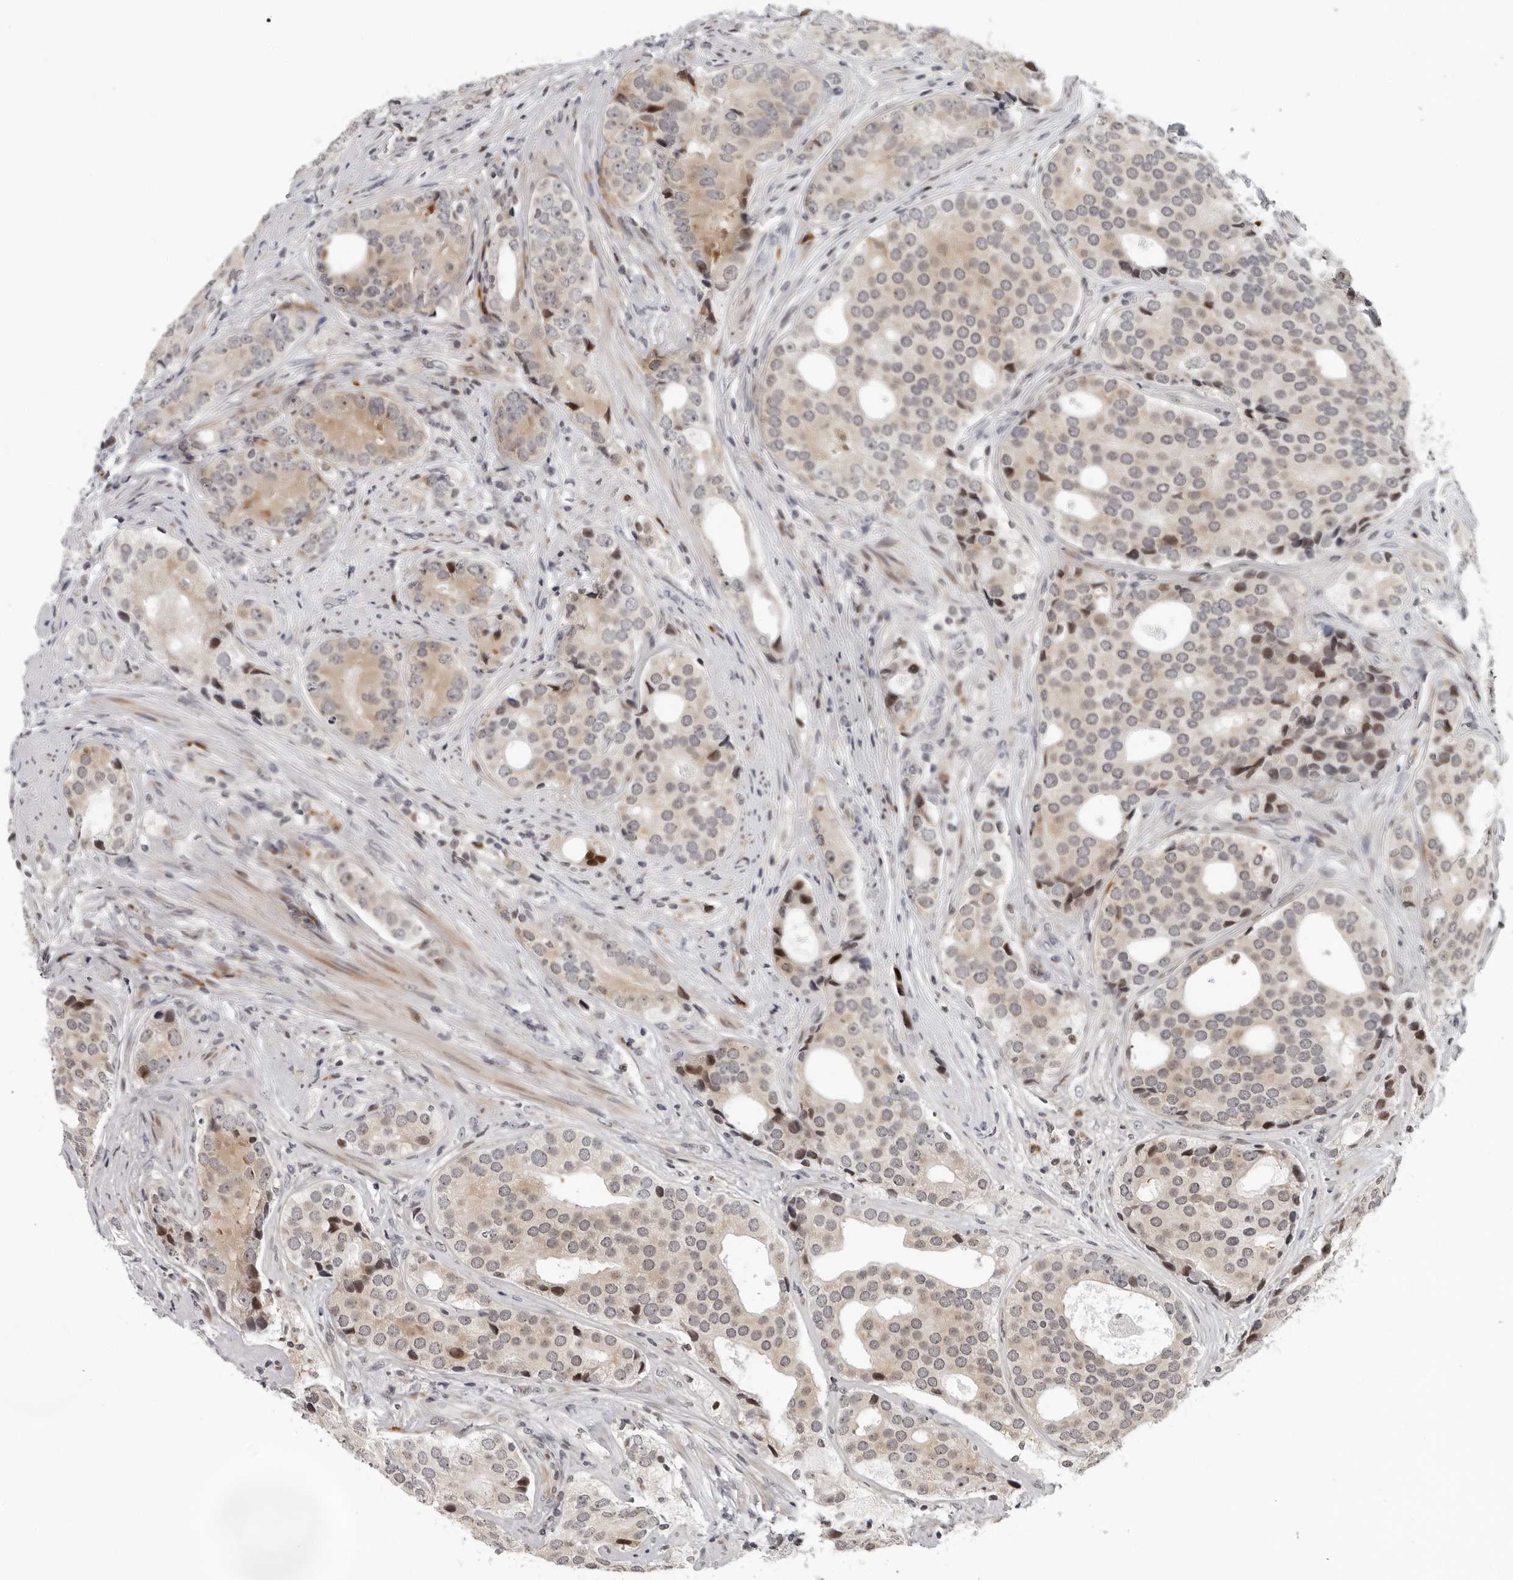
{"staining": {"intensity": "weak", "quantity": "25%-75%", "location": "cytoplasmic/membranous"}, "tissue": "prostate cancer", "cell_type": "Tumor cells", "image_type": "cancer", "snomed": [{"axis": "morphology", "description": "Adenocarcinoma, High grade"}, {"axis": "topography", "description": "Prostate"}], "caption": "Protein expression analysis of prostate cancer demonstrates weak cytoplasmic/membranous positivity in approximately 25%-75% of tumor cells. (brown staining indicates protein expression, while blue staining denotes nuclei).", "gene": "PIP4K2C", "patient": {"sex": "male", "age": 56}}